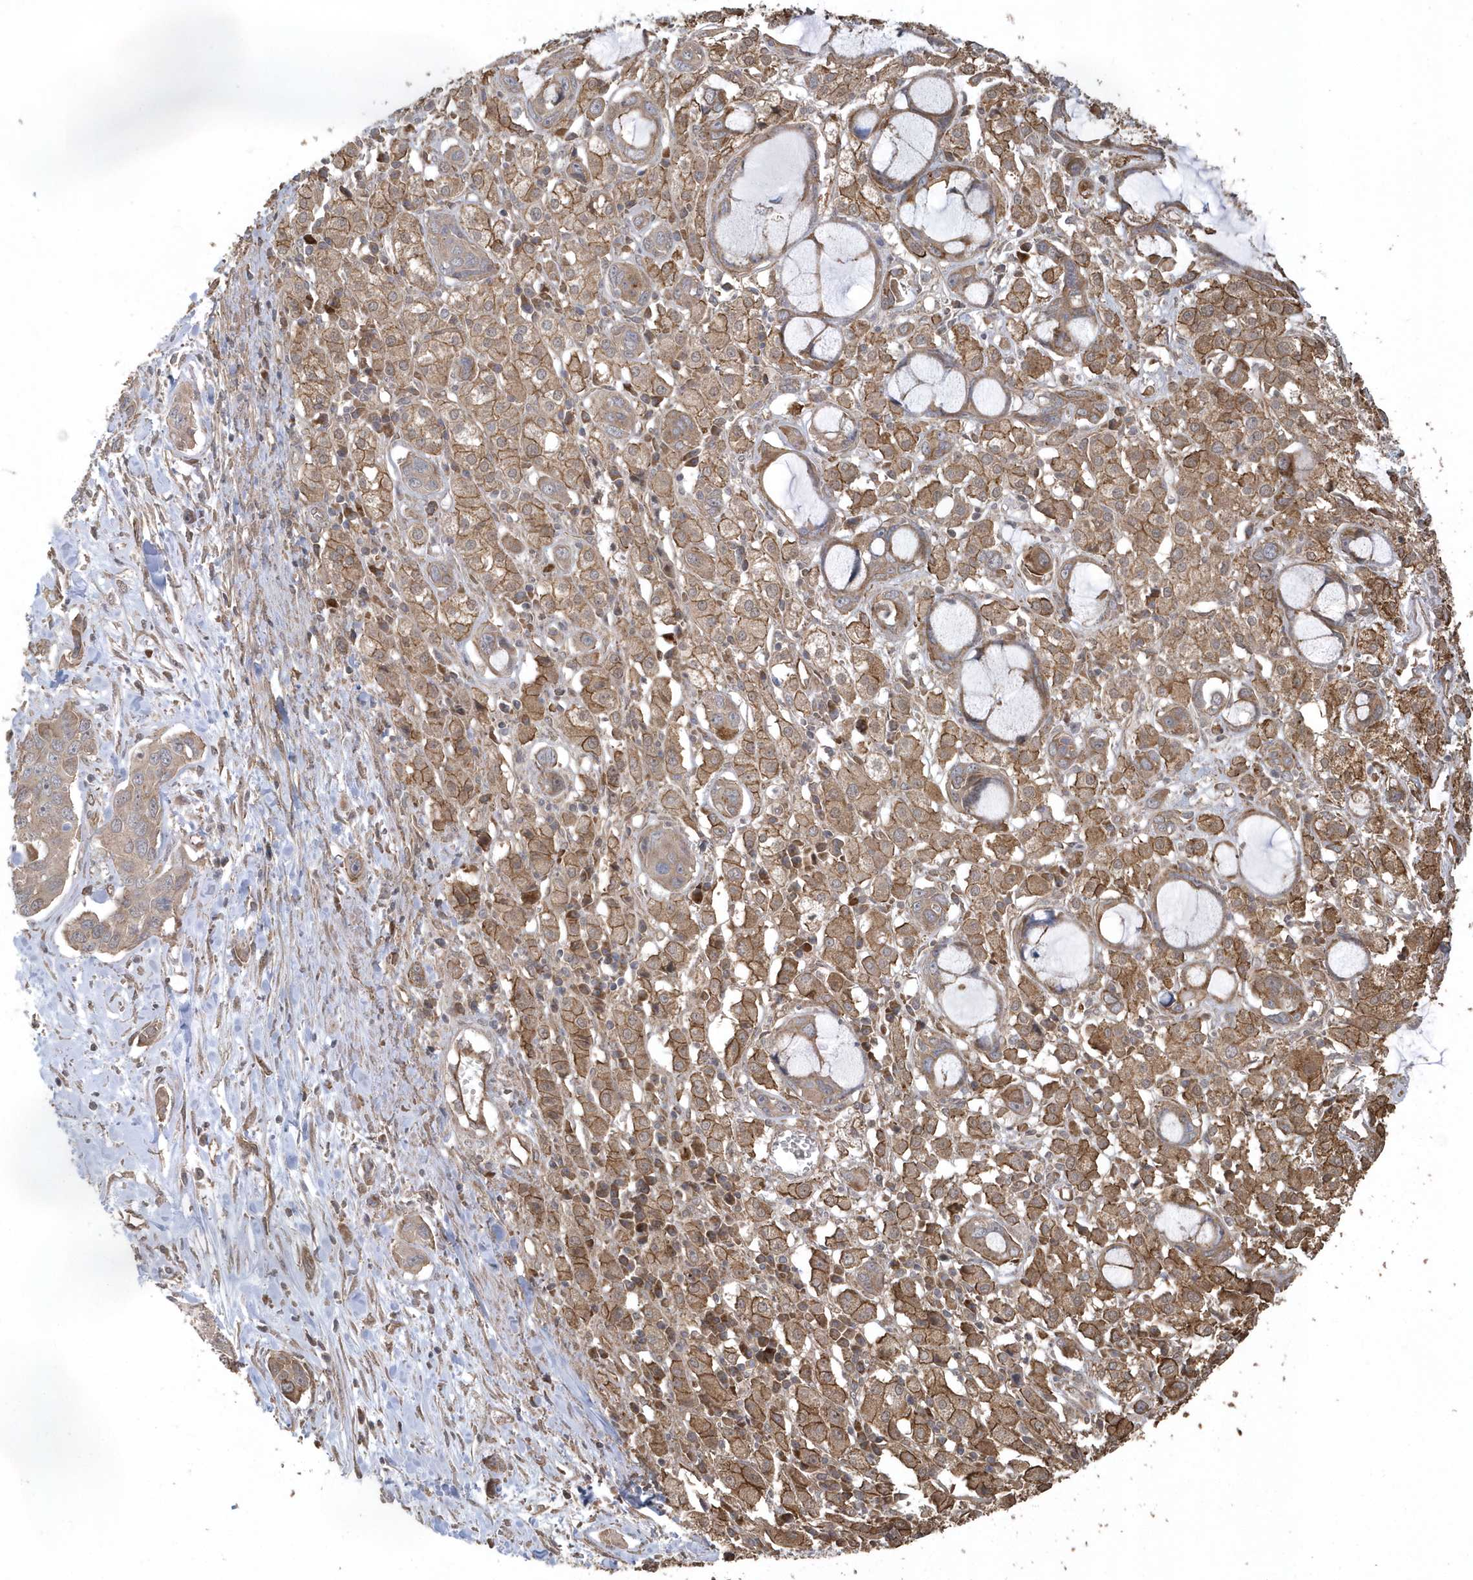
{"staining": {"intensity": "moderate", "quantity": ">75%", "location": "cytoplasmic/membranous"}, "tissue": "pancreatic cancer", "cell_type": "Tumor cells", "image_type": "cancer", "snomed": [{"axis": "morphology", "description": "Adenocarcinoma, NOS"}, {"axis": "topography", "description": "Pancreas"}], "caption": "A brown stain shows moderate cytoplasmic/membranous staining of a protein in pancreatic adenocarcinoma tumor cells.", "gene": "HERPUD1", "patient": {"sex": "female", "age": 60}}